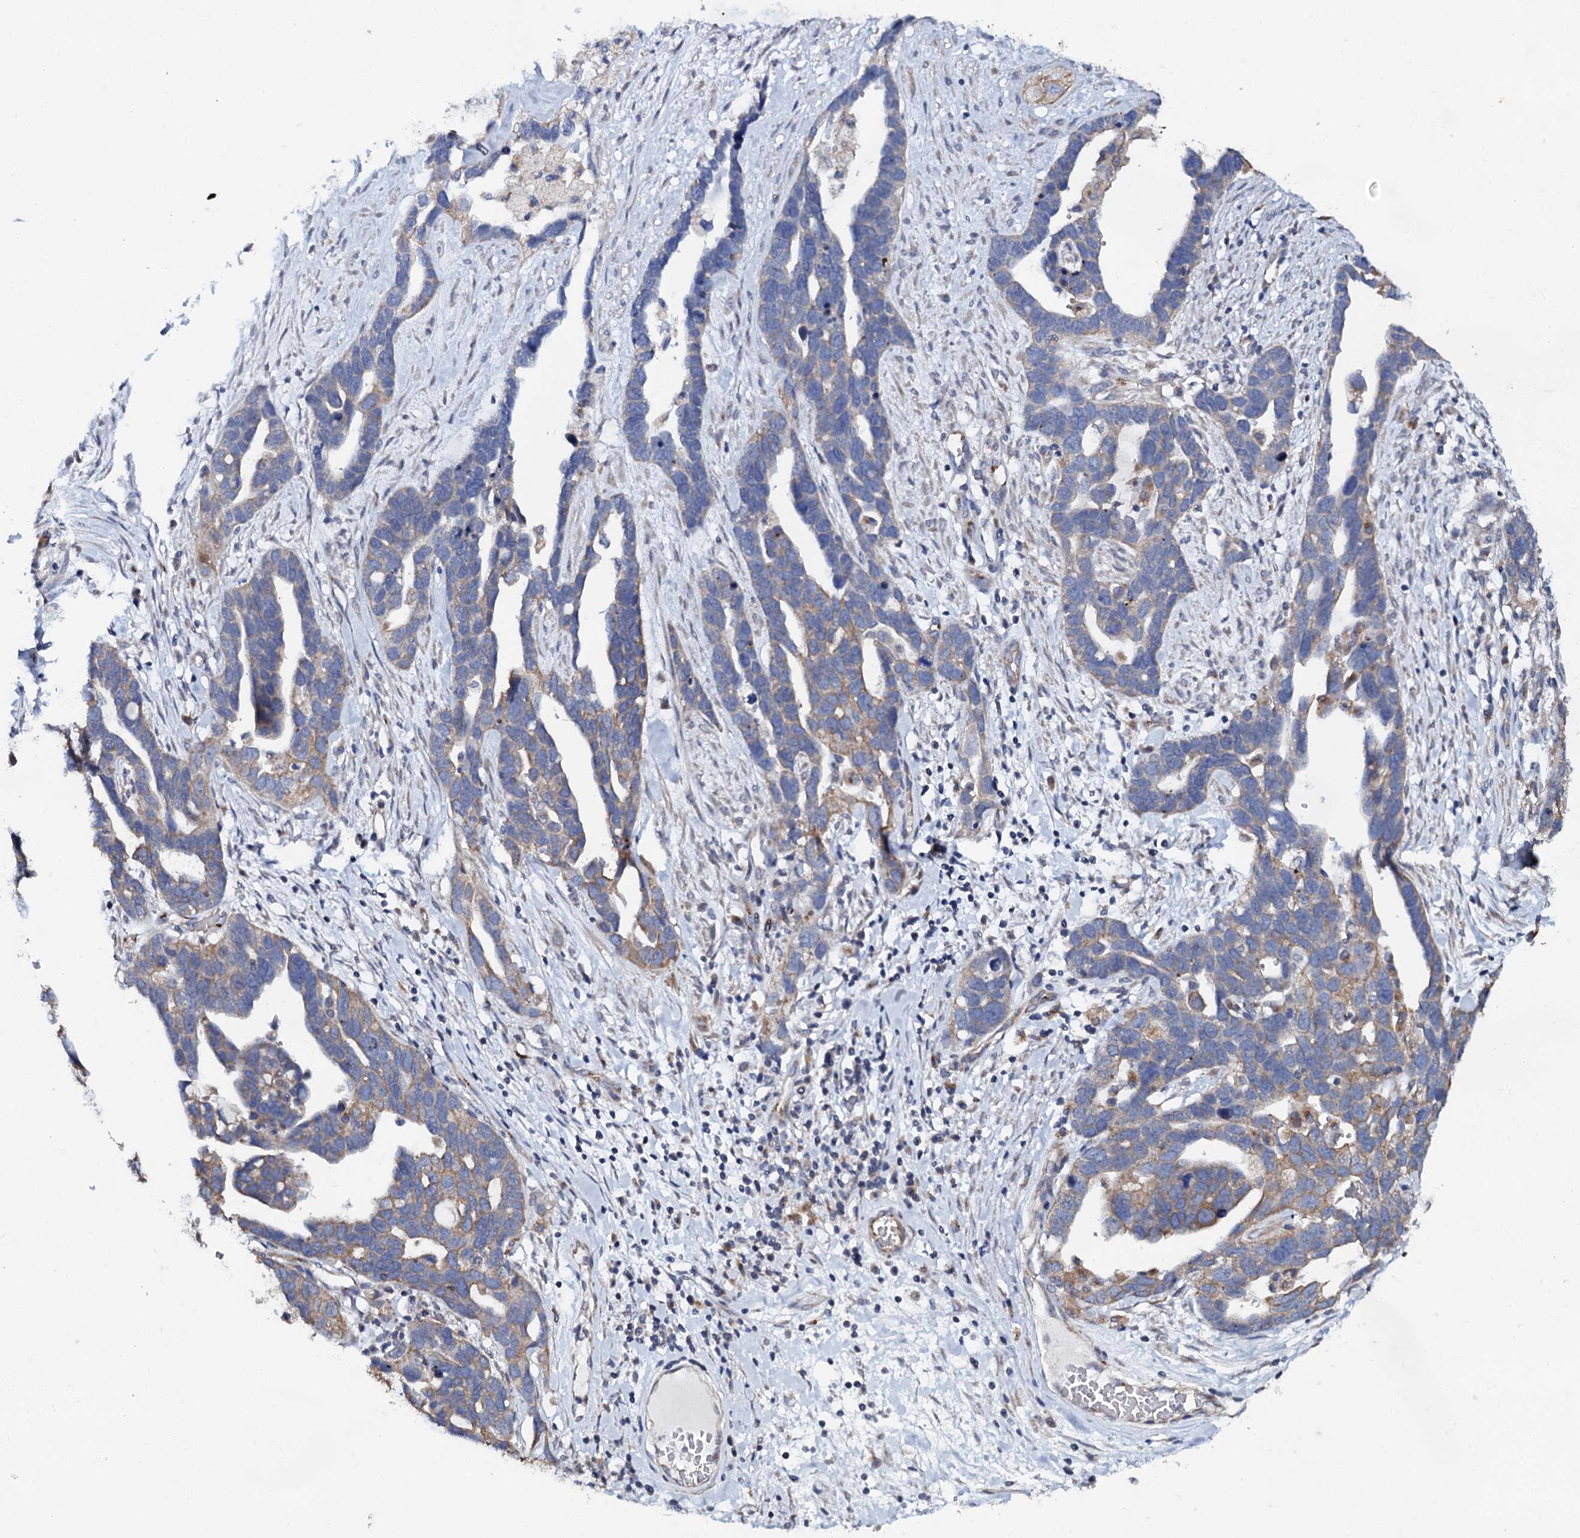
{"staining": {"intensity": "weak", "quantity": "<25%", "location": "cytoplasmic/membranous"}, "tissue": "ovarian cancer", "cell_type": "Tumor cells", "image_type": "cancer", "snomed": [{"axis": "morphology", "description": "Cystadenocarcinoma, serous, NOS"}, {"axis": "topography", "description": "Ovary"}], "caption": "High power microscopy micrograph of an immunohistochemistry (IHC) image of ovarian cancer (serous cystadenocarcinoma), revealing no significant positivity in tumor cells.", "gene": "GLCE", "patient": {"sex": "female", "age": 54}}